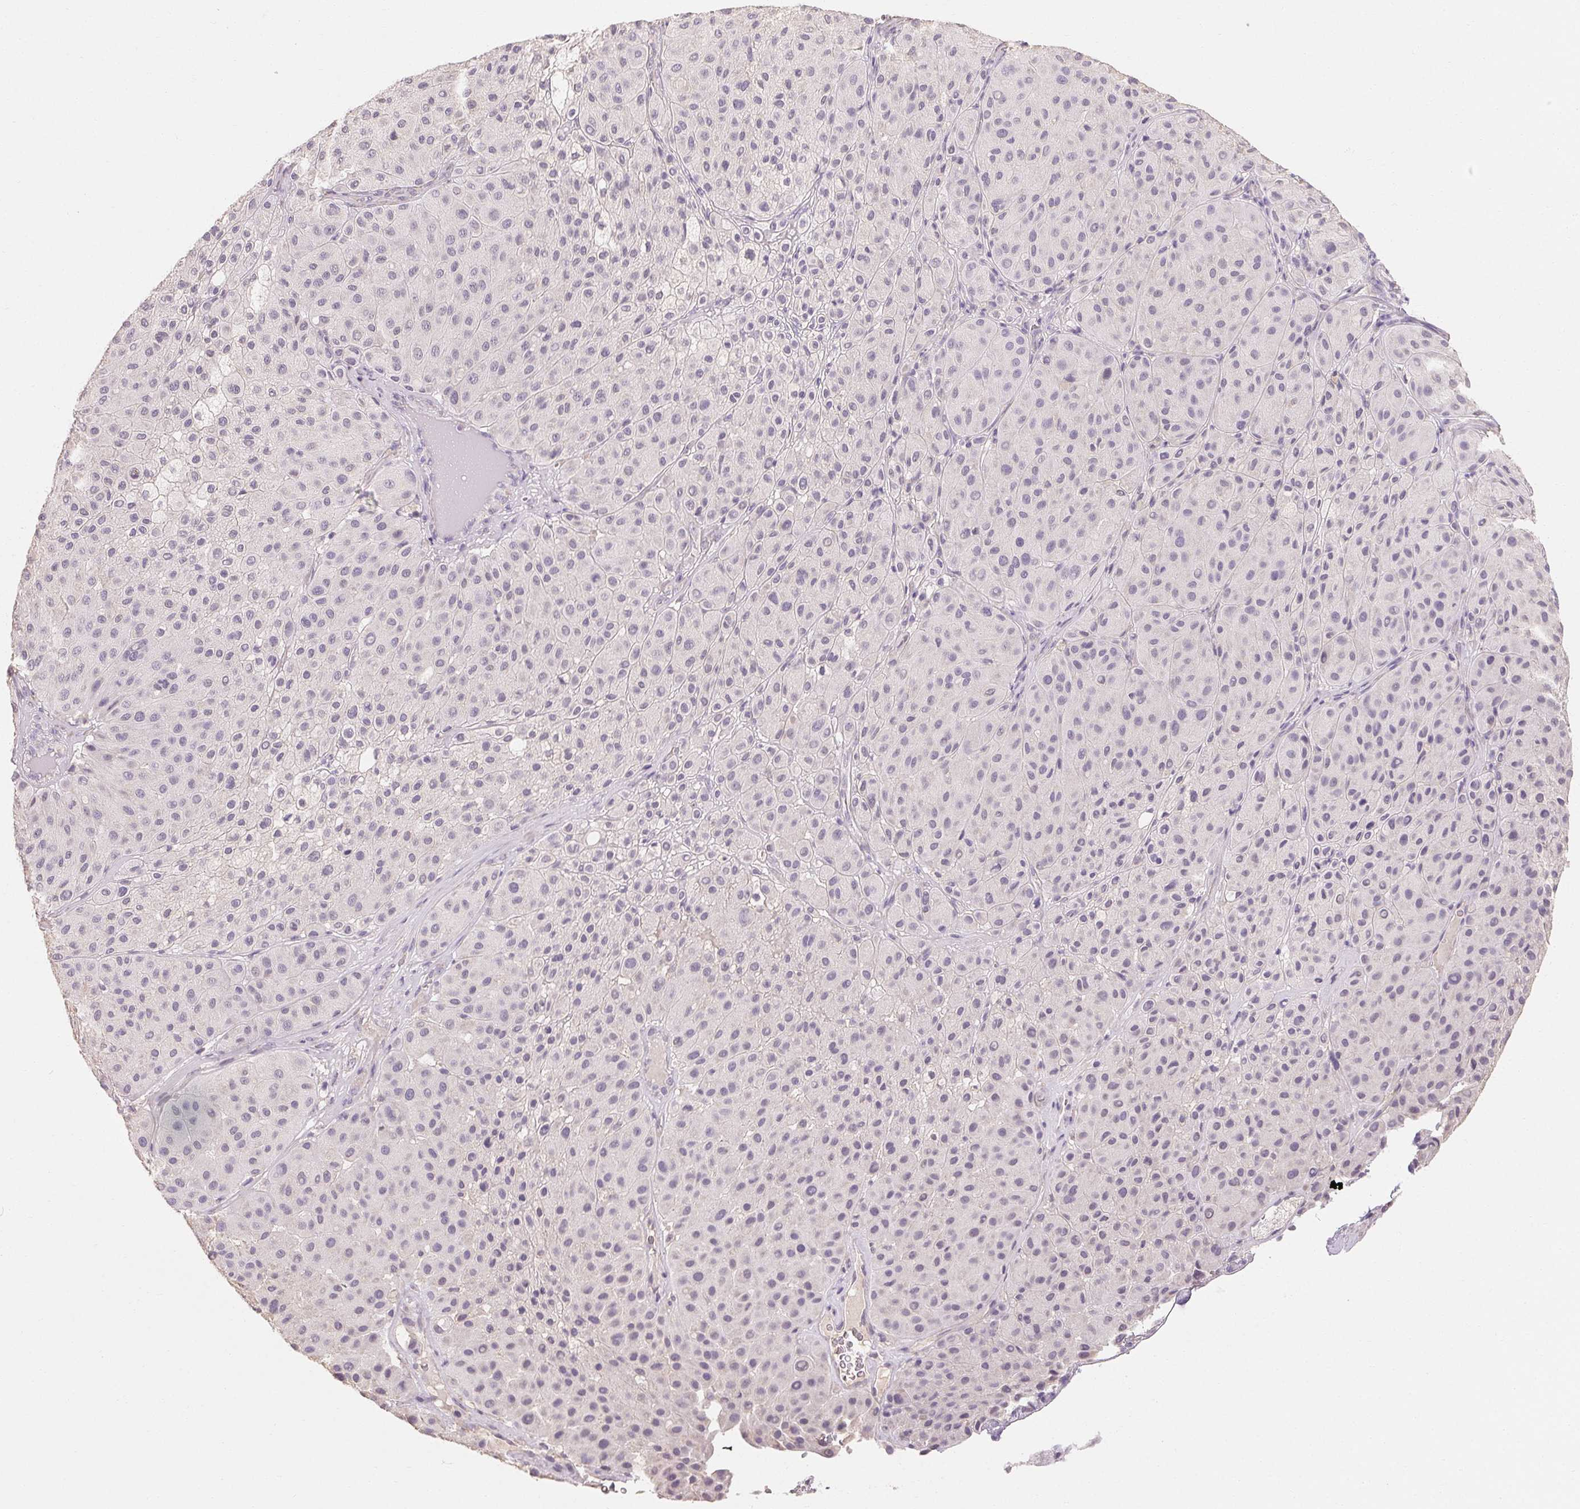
{"staining": {"intensity": "negative", "quantity": "none", "location": "none"}, "tissue": "melanoma", "cell_type": "Tumor cells", "image_type": "cancer", "snomed": [{"axis": "morphology", "description": "Malignant melanoma, Metastatic site"}, {"axis": "topography", "description": "Smooth muscle"}], "caption": "This is a image of immunohistochemistry (IHC) staining of melanoma, which shows no expression in tumor cells.", "gene": "MAP7D2", "patient": {"sex": "male", "age": 41}}